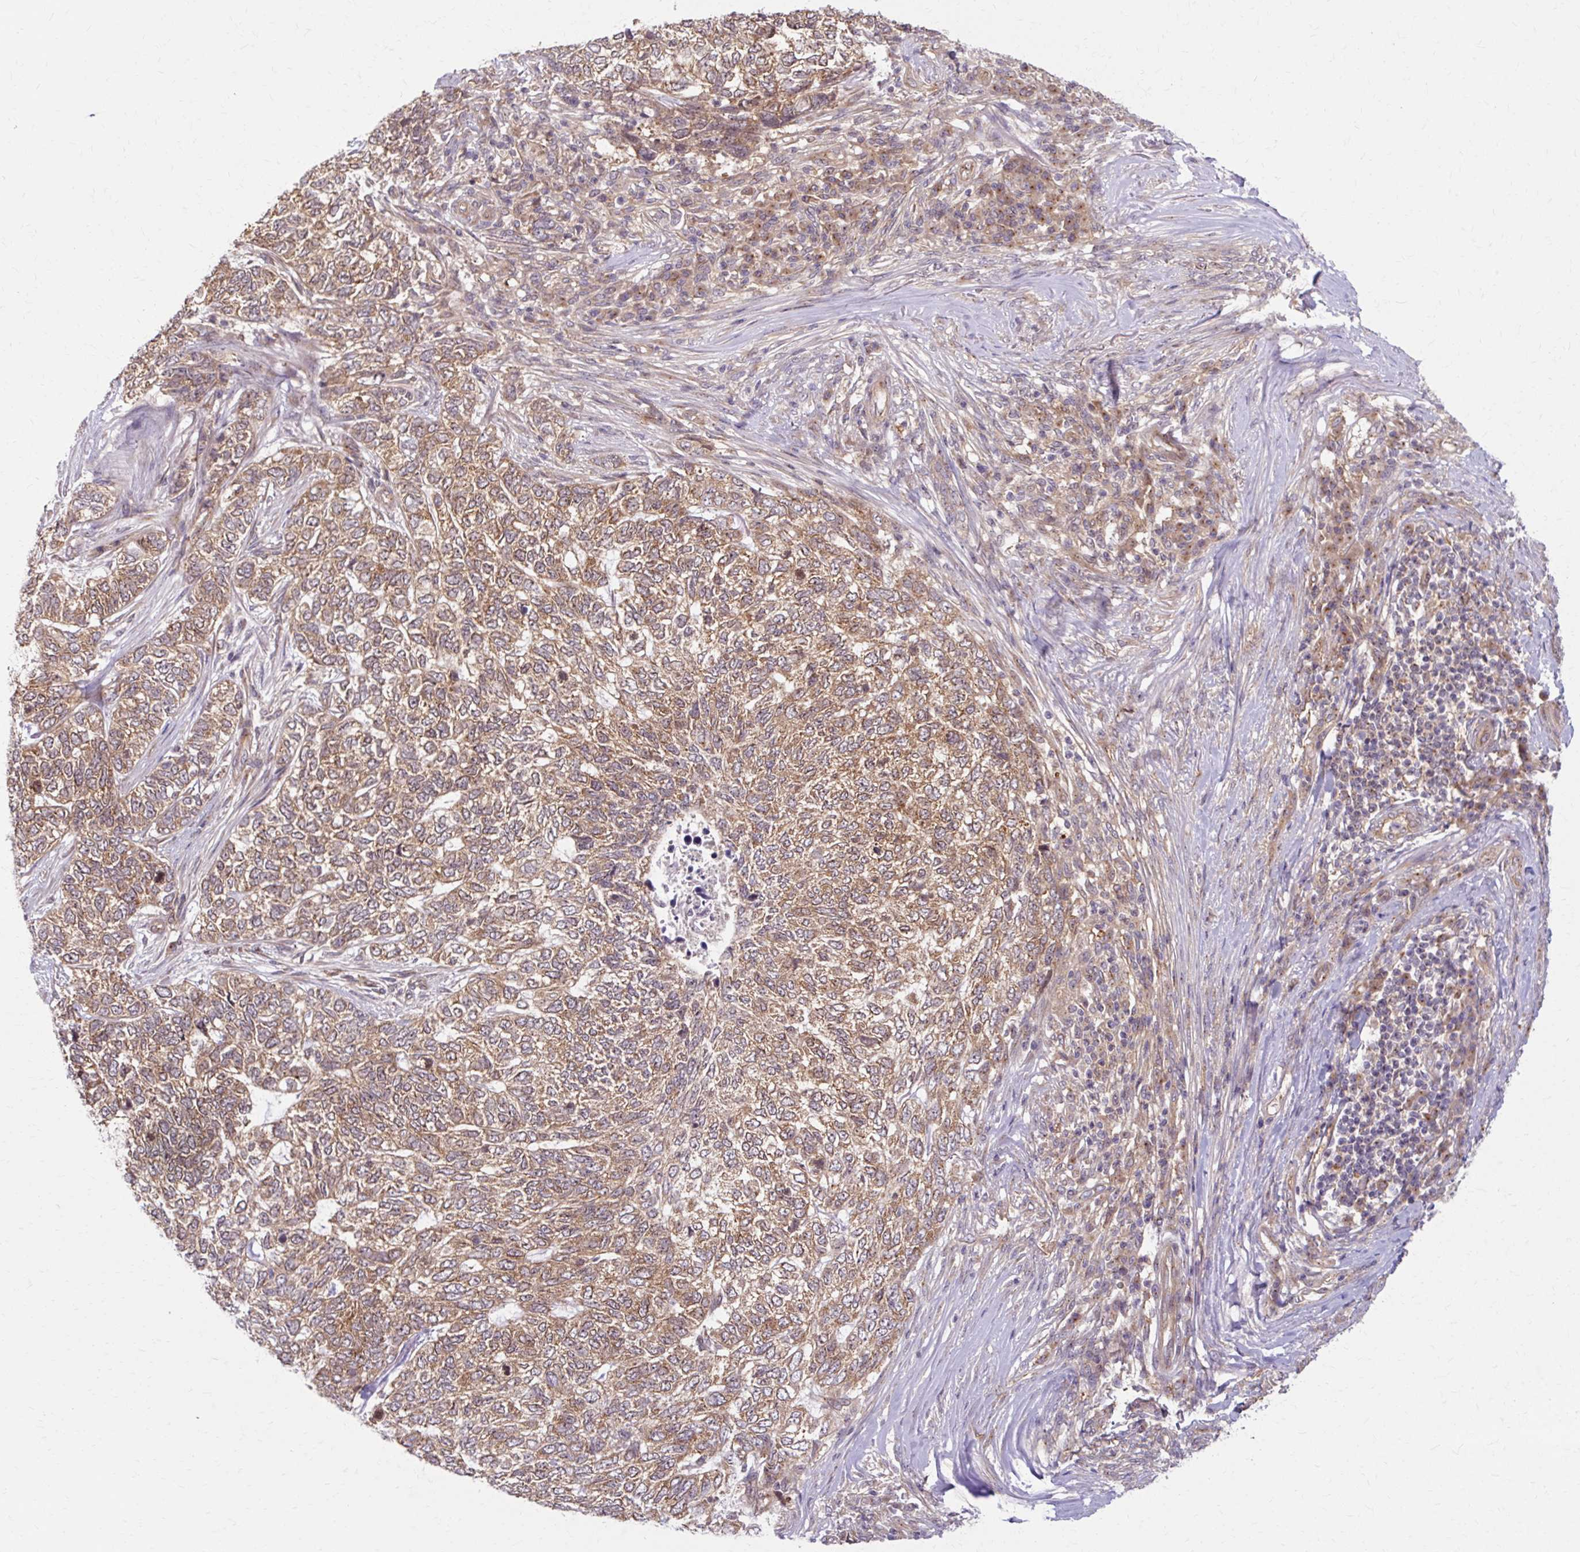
{"staining": {"intensity": "moderate", "quantity": ">75%", "location": "cytoplasmic/membranous"}, "tissue": "skin cancer", "cell_type": "Tumor cells", "image_type": "cancer", "snomed": [{"axis": "morphology", "description": "Basal cell carcinoma"}, {"axis": "topography", "description": "Skin"}], "caption": "Human skin basal cell carcinoma stained with a brown dye displays moderate cytoplasmic/membranous positive staining in approximately >75% of tumor cells.", "gene": "MZT2B", "patient": {"sex": "female", "age": 65}}